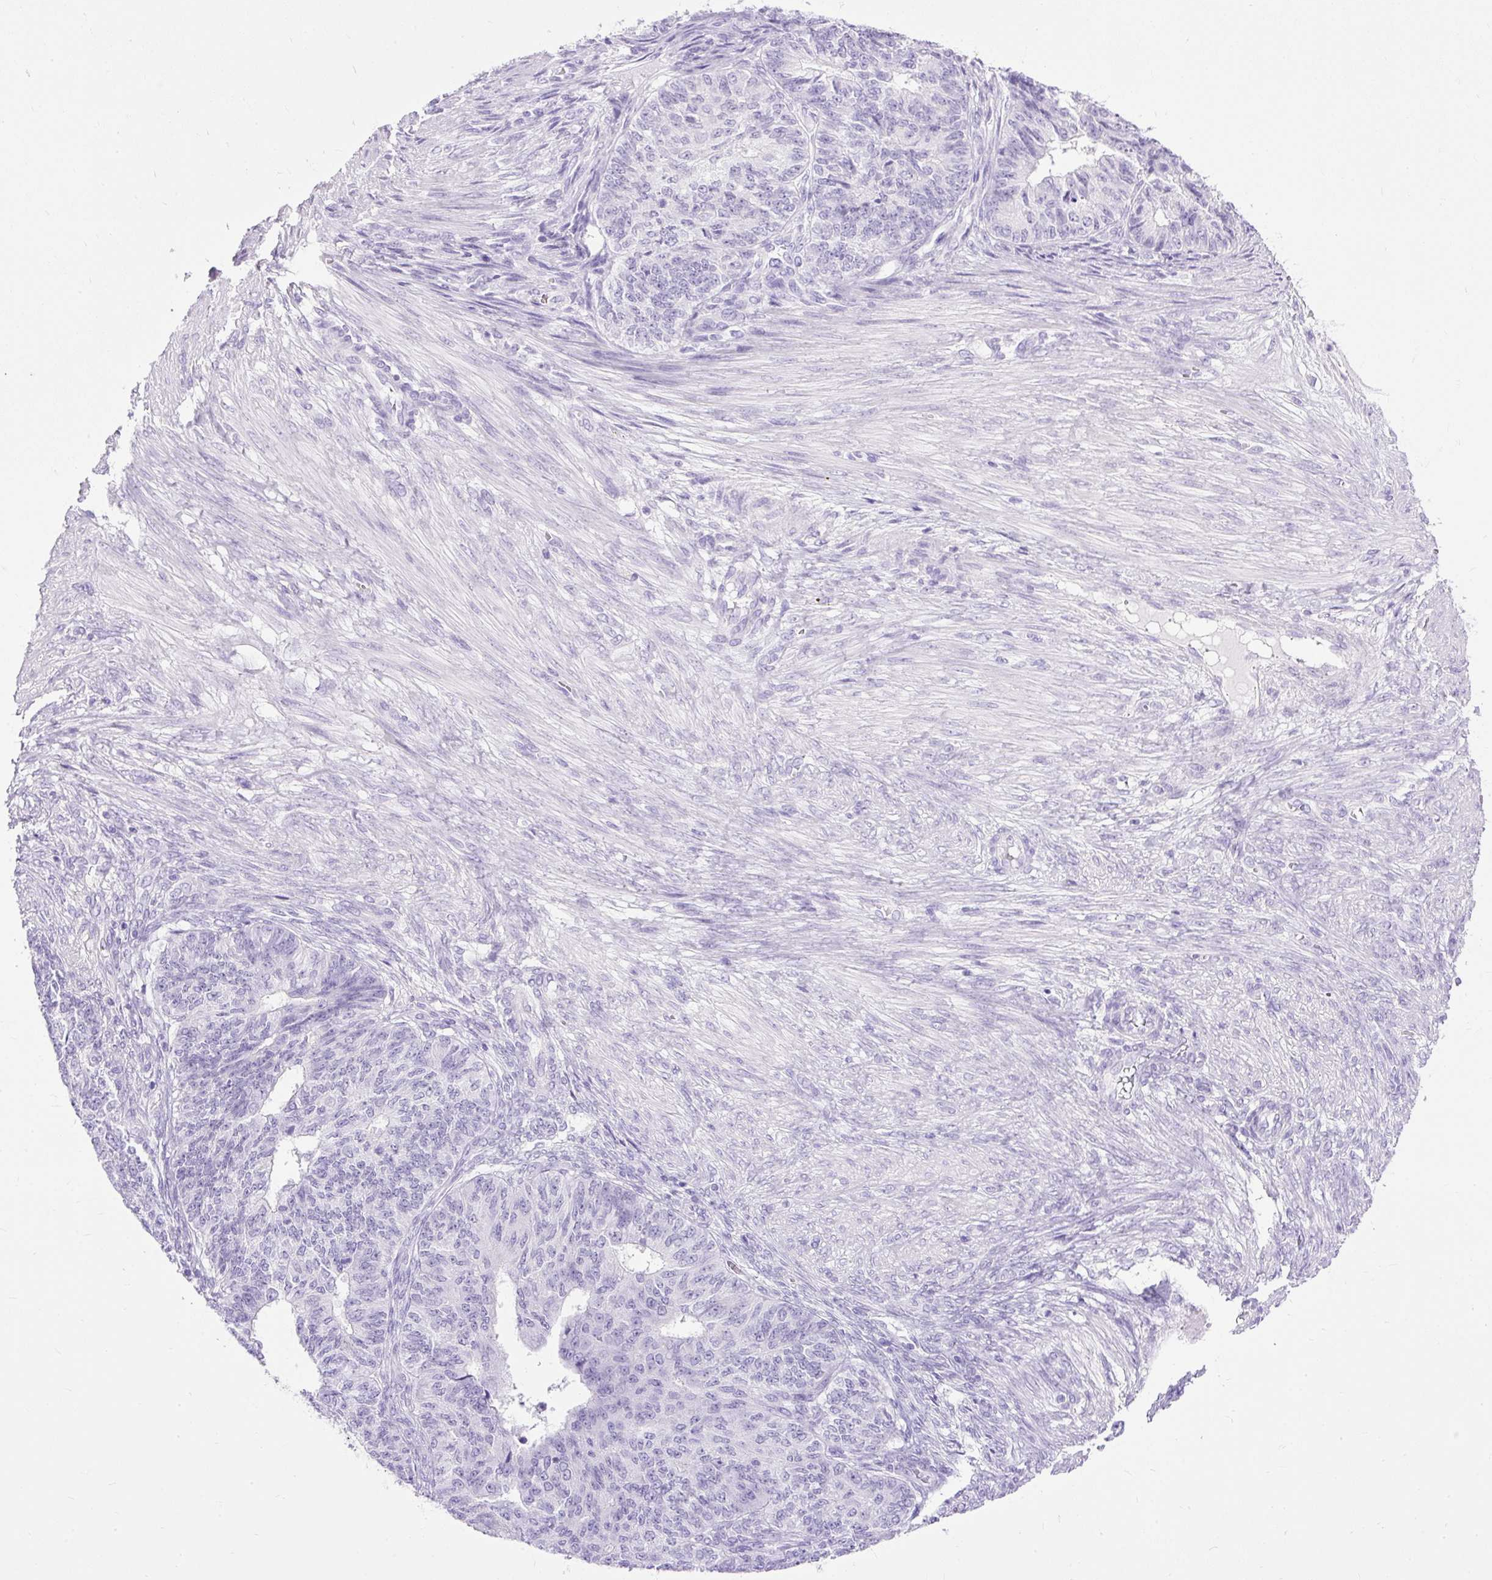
{"staining": {"intensity": "negative", "quantity": "none", "location": "none"}, "tissue": "endometrial cancer", "cell_type": "Tumor cells", "image_type": "cancer", "snomed": [{"axis": "morphology", "description": "Adenocarcinoma, NOS"}, {"axis": "topography", "description": "Endometrium"}], "caption": "Tumor cells are negative for protein expression in human endometrial adenocarcinoma. The staining was performed using DAB to visualize the protein expression in brown, while the nuclei were stained in blue with hematoxylin (Magnification: 20x).", "gene": "HEY1", "patient": {"sex": "female", "age": 32}}